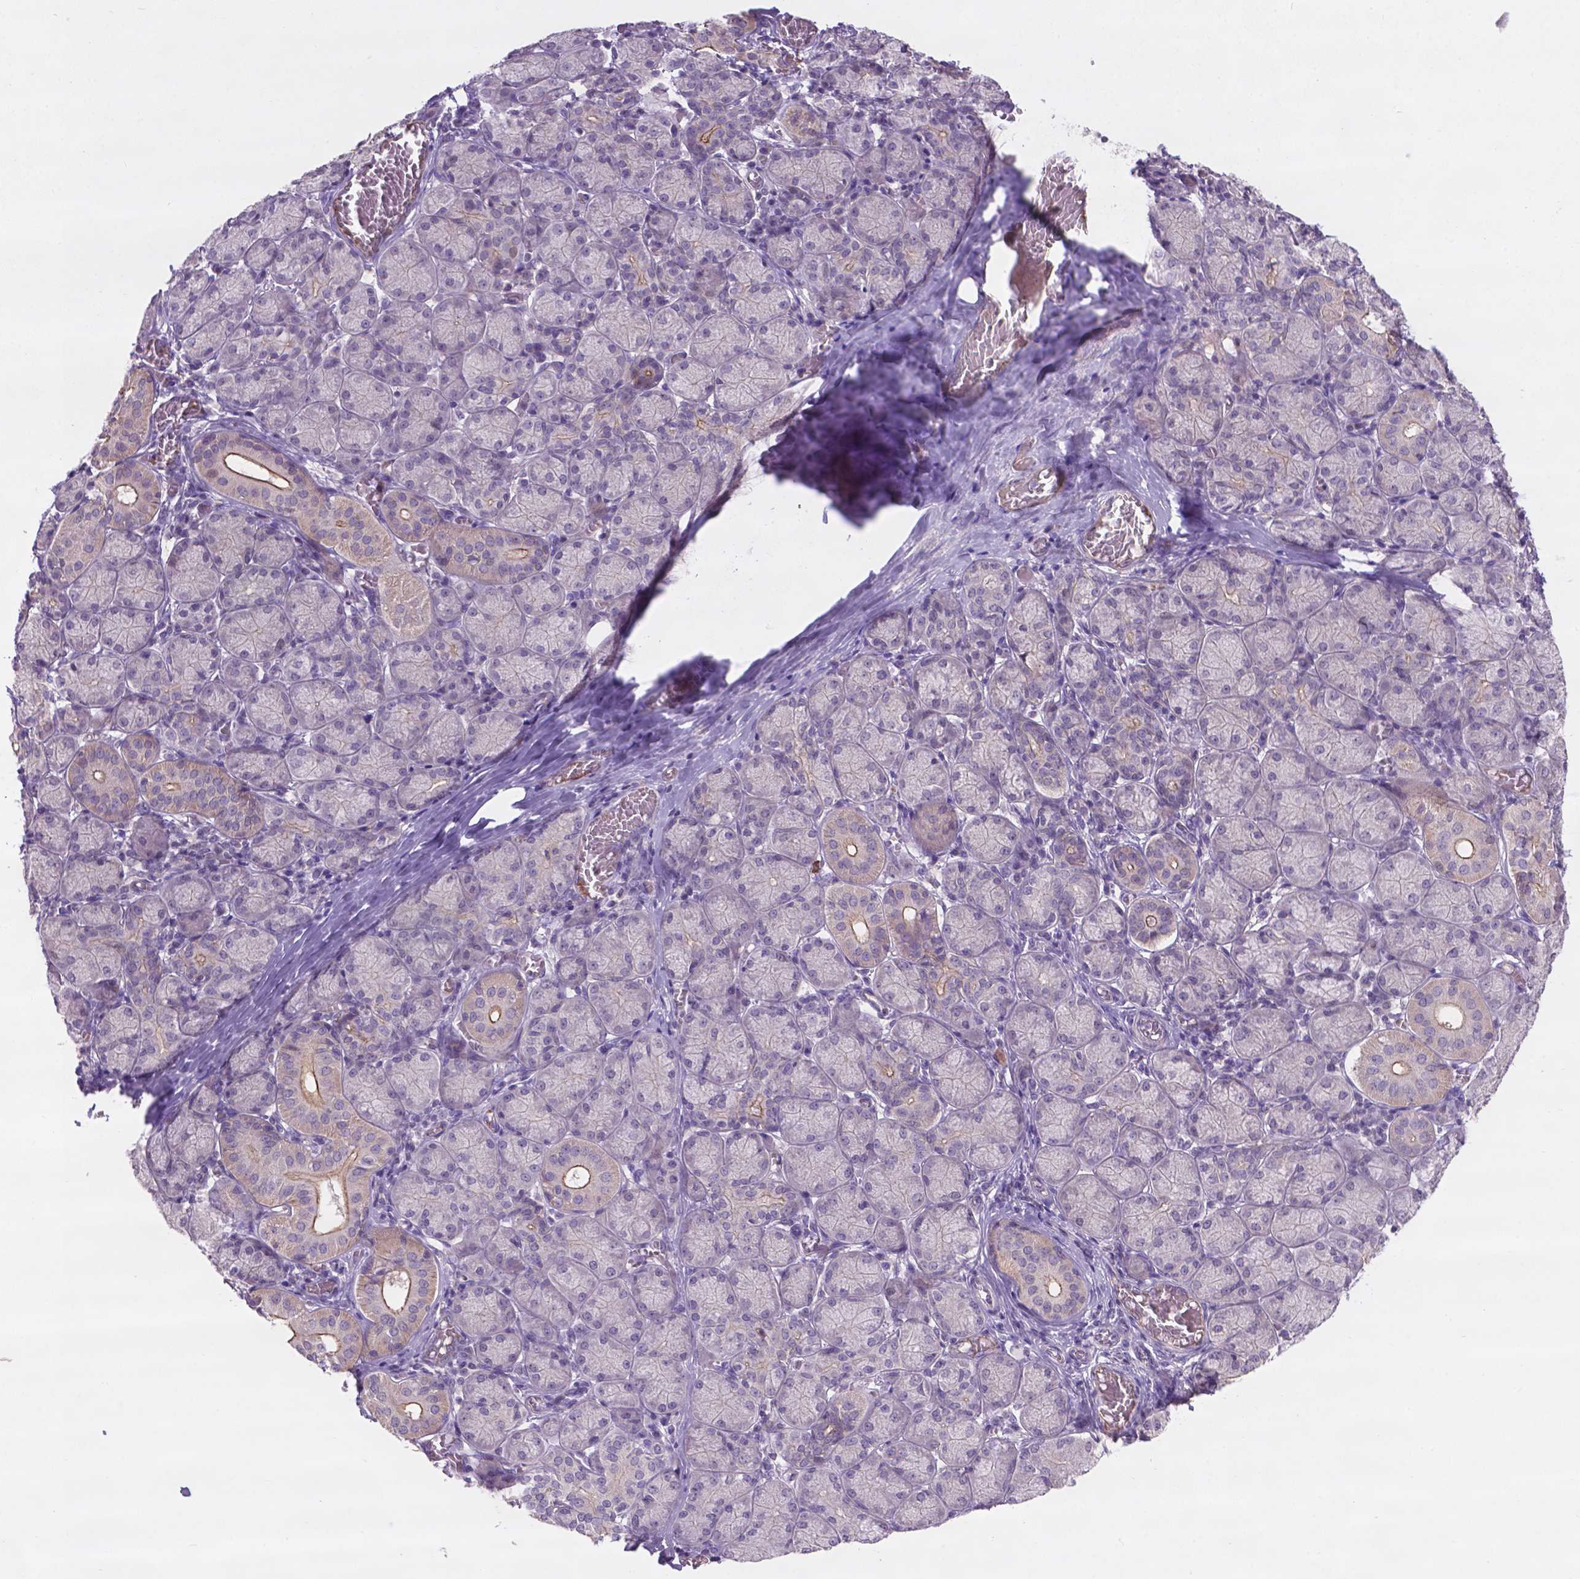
{"staining": {"intensity": "moderate", "quantity": "<25%", "location": "cytoplasmic/membranous"}, "tissue": "salivary gland", "cell_type": "Glandular cells", "image_type": "normal", "snomed": [{"axis": "morphology", "description": "Normal tissue, NOS"}, {"axis": "topography", "description": "Salivary gland"}, {"axis": "topography", "description": "Peripheral nerve tissue"}], "caption": "Immunohistochemical staining of normal human salivary gland exhibits low levels of moderate cytoplasmic/membranous staining in about <25% of glandular cells.", "gene": "ARL5C", "patient": {"sex": "female", "age": 24}}